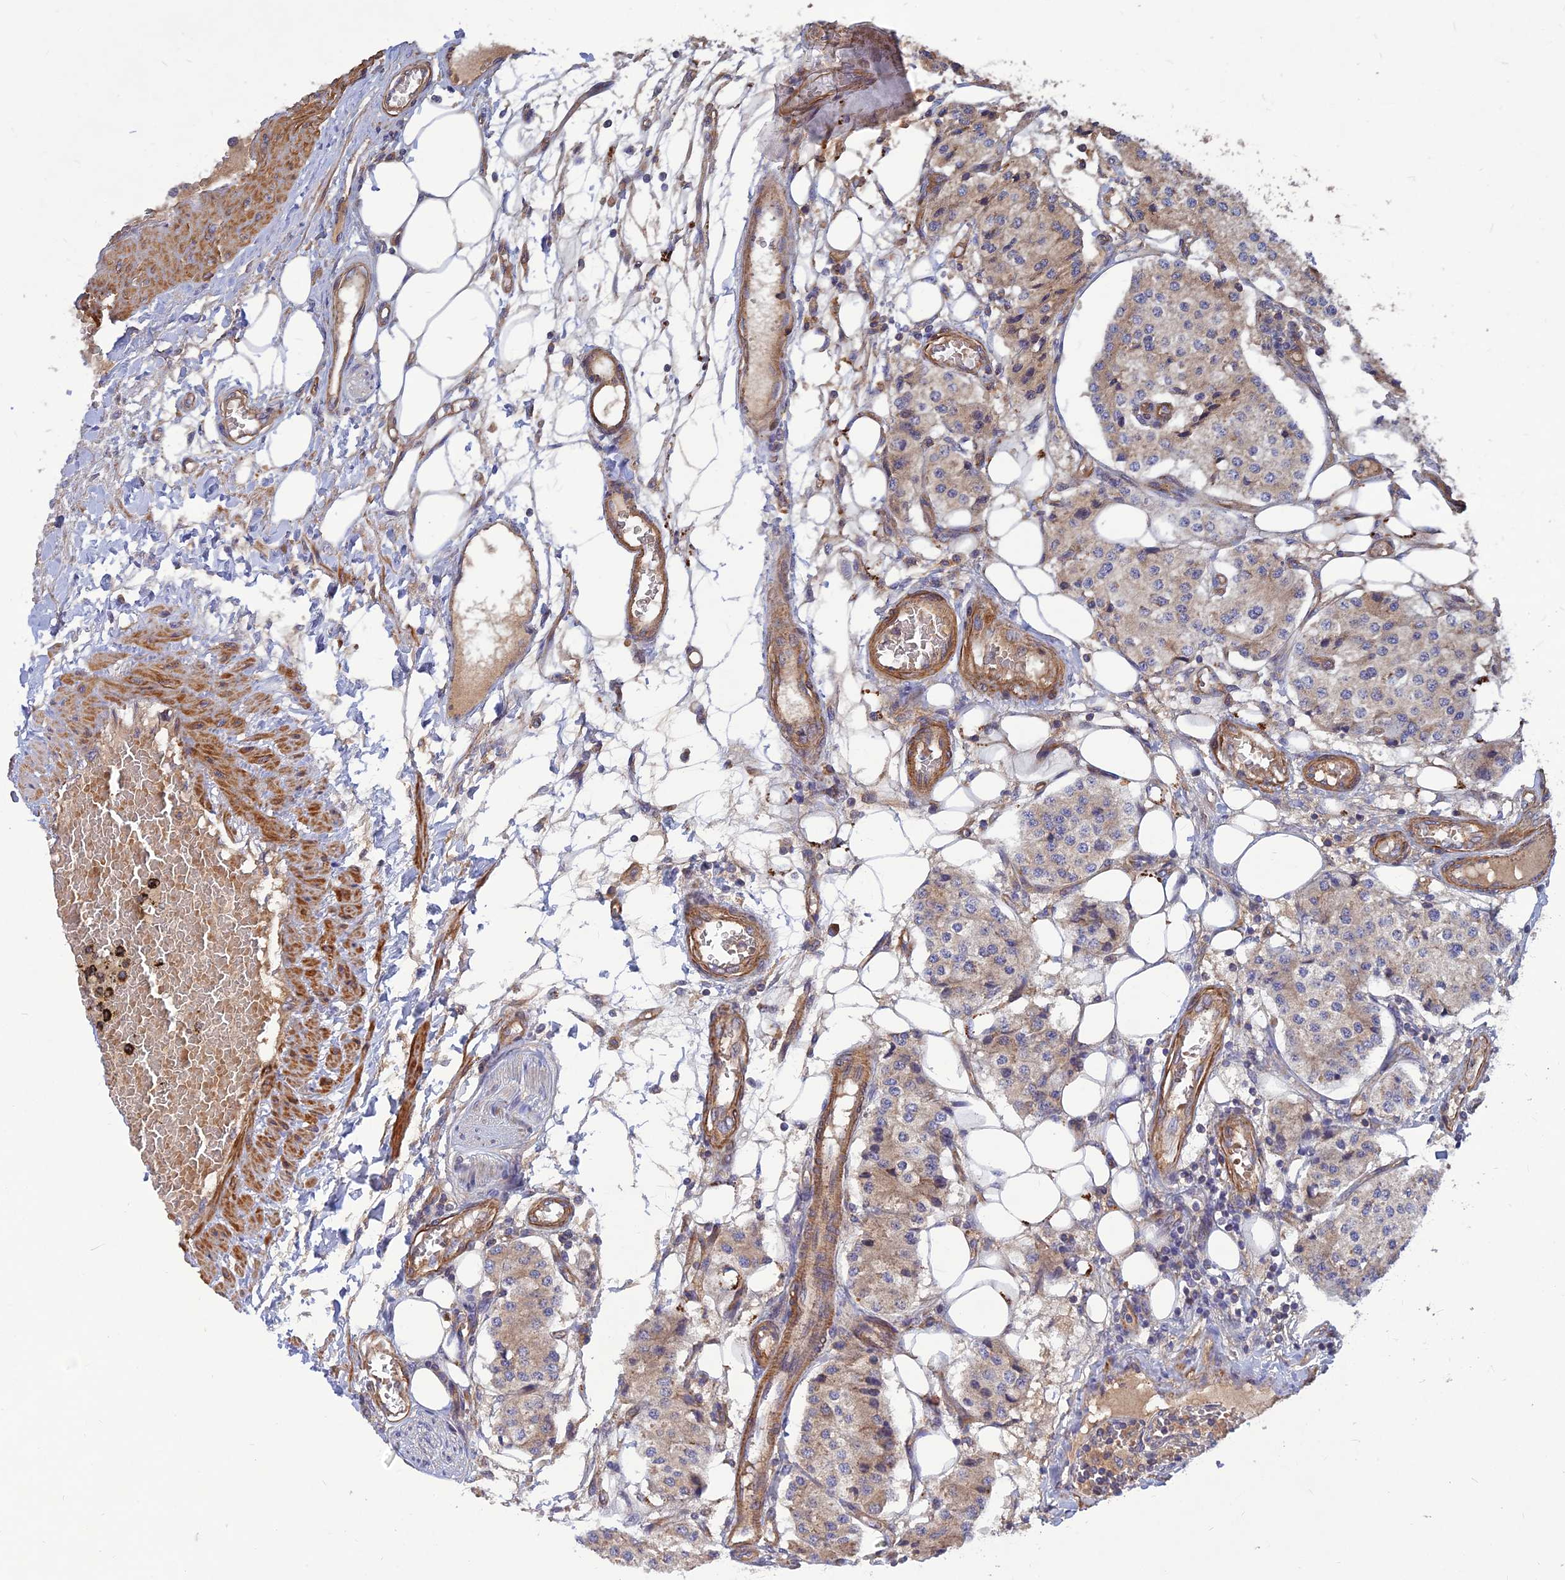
{"staining": {"intensity": "weak", "quantity": "<25%", "location": "cytoplasmic/membranous"}, "tissue": "carcinoid", "cell_type": "Tumor cells", "image_type": "cancer", "snomed": [{"axis": "morphology", "description": "Carcinoid, malignant, NOS"}, {"axis": "topography", "description": "Colon"}], "caption": "Immunohistochemistry photomicrograph of carcinoid stained for a protein (brown), which demonstrates no expression in tumor cells.", "gene": "RELCH", "patient": {"sex": "female", "age": 52}}